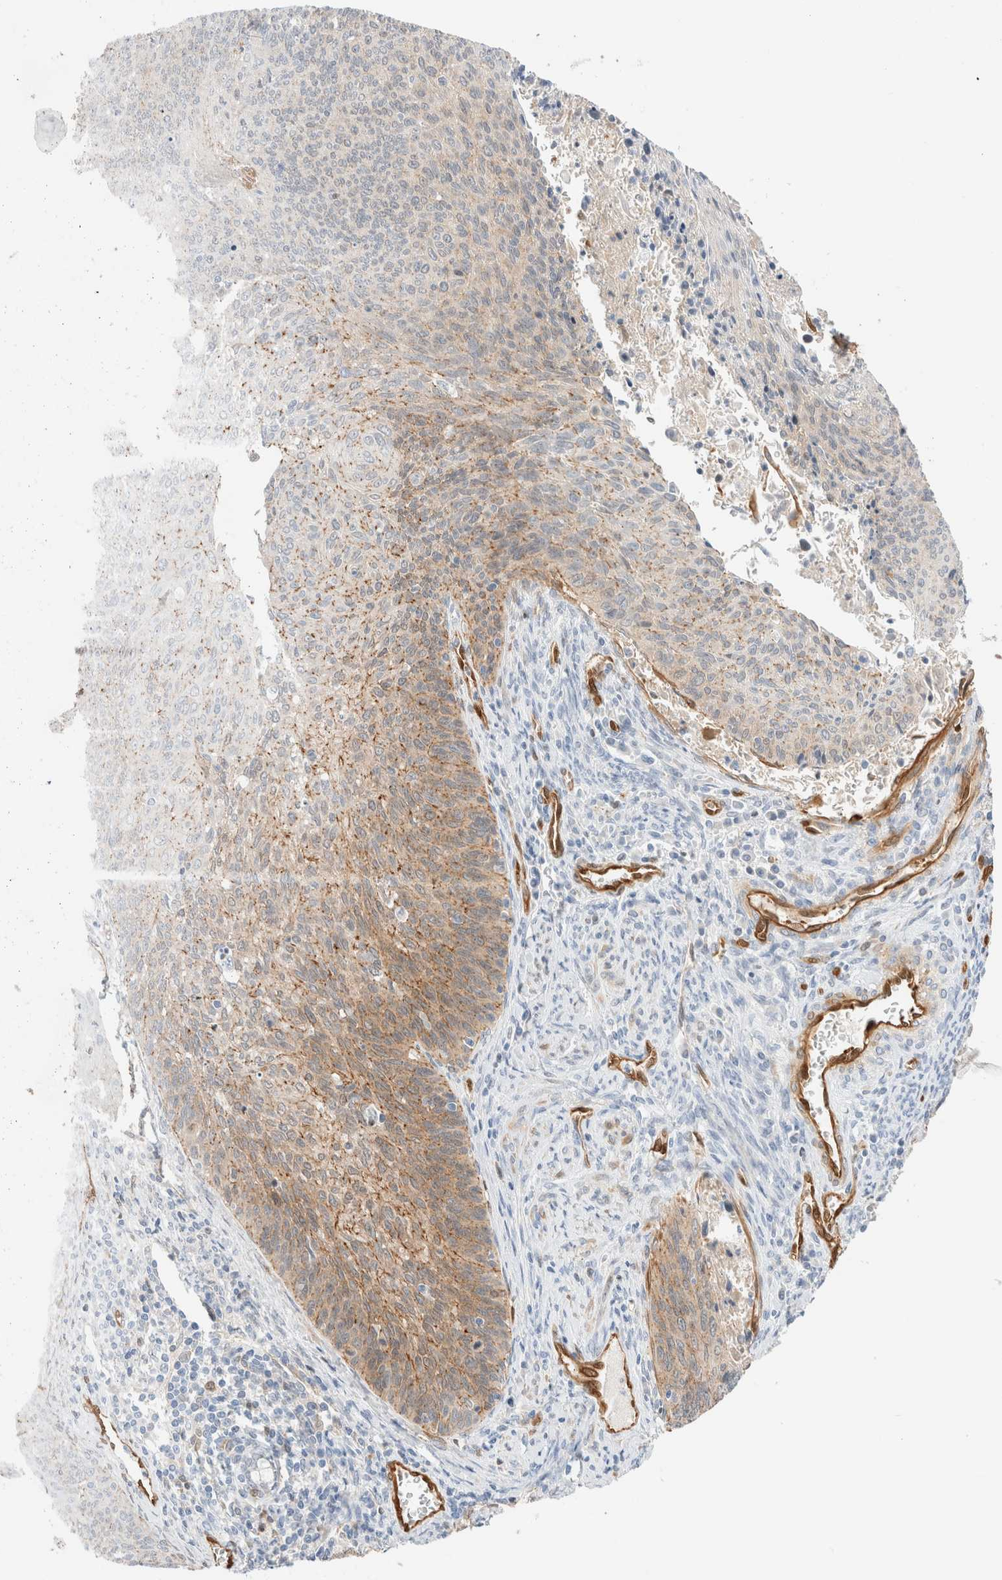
{"staining": {"intensity": "moderate", "quantity": "25%-75%", "location": "cytoplasmic/membranous"}, "tissue": "cervical cancer", "cell_type": "Tumor cells", "image_type": "cancer", "snomed": [{"axis": "morphology", "description": "Squamous cell carcinoma, NOS"}, {"axis": "topography", "description": "Cervix"}], "caption": "Immunohistochemistry (DAB) staining of human squamous cell carcinoma (cervical) exhibits moderate cytoplasmic/membranous protein staining in approximately 25%-75% of tumor cells. (Brightfield microscopy of DAB IHC at high magnification).", "gene": "LMCD1", "patient": {"sex": "female", "age": 55}}